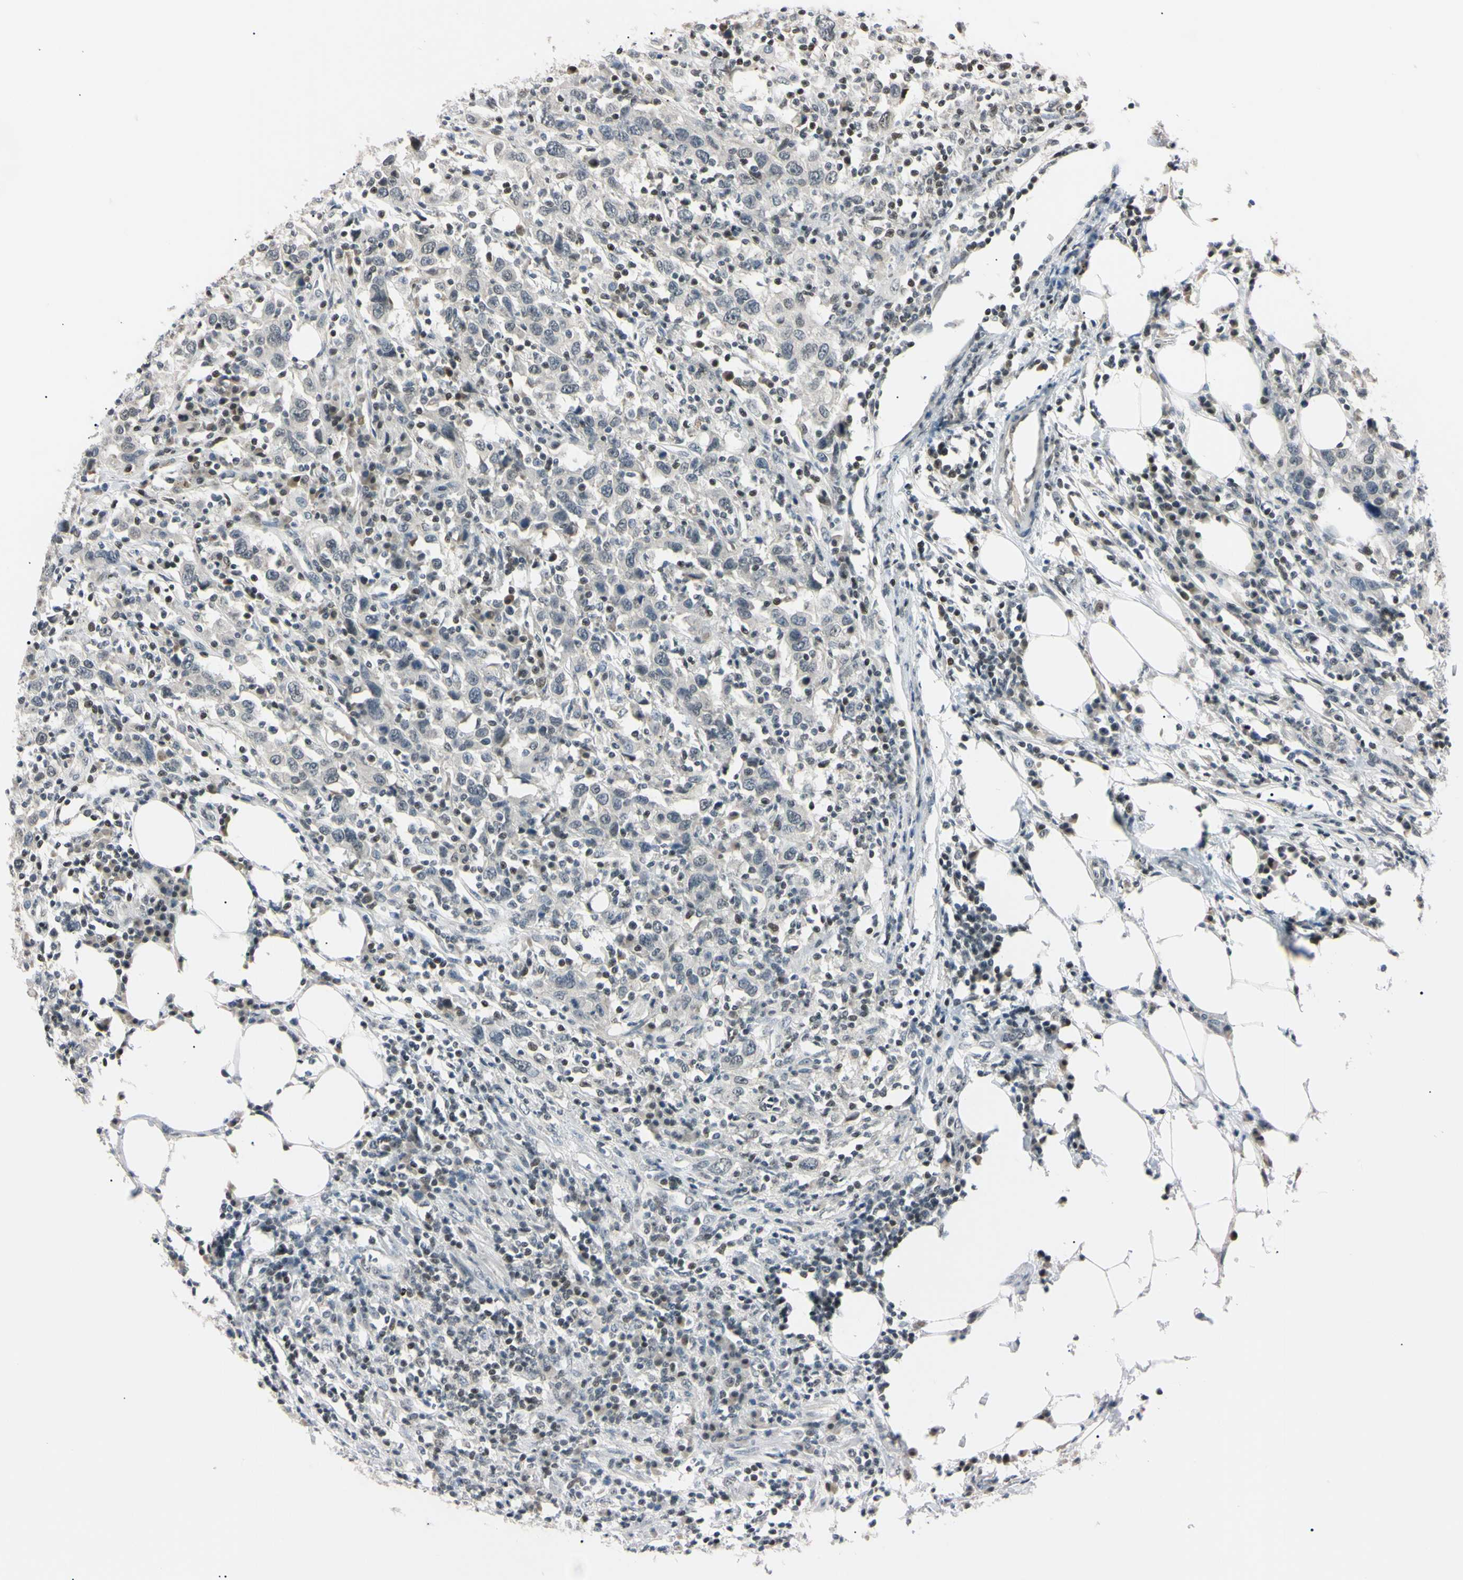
{"staining": {"intensity": "negative", "quantity": "none", "location": "none"}, "tissue": "urothelial cancer", "cell_type": "Tumor cells", "image_type": "cancer", "snomed": [{"axis": "morphology", "description": "Urothelial carcinoma, High grade"}, {"axis": "topography", "description": "Urinary bladder"}], "caption": "Image shows no protein expression in tumor cells of urothelial cancer tissue.", "gene": "C1orf174", "patient": {"sex": "male", "age": 61}}